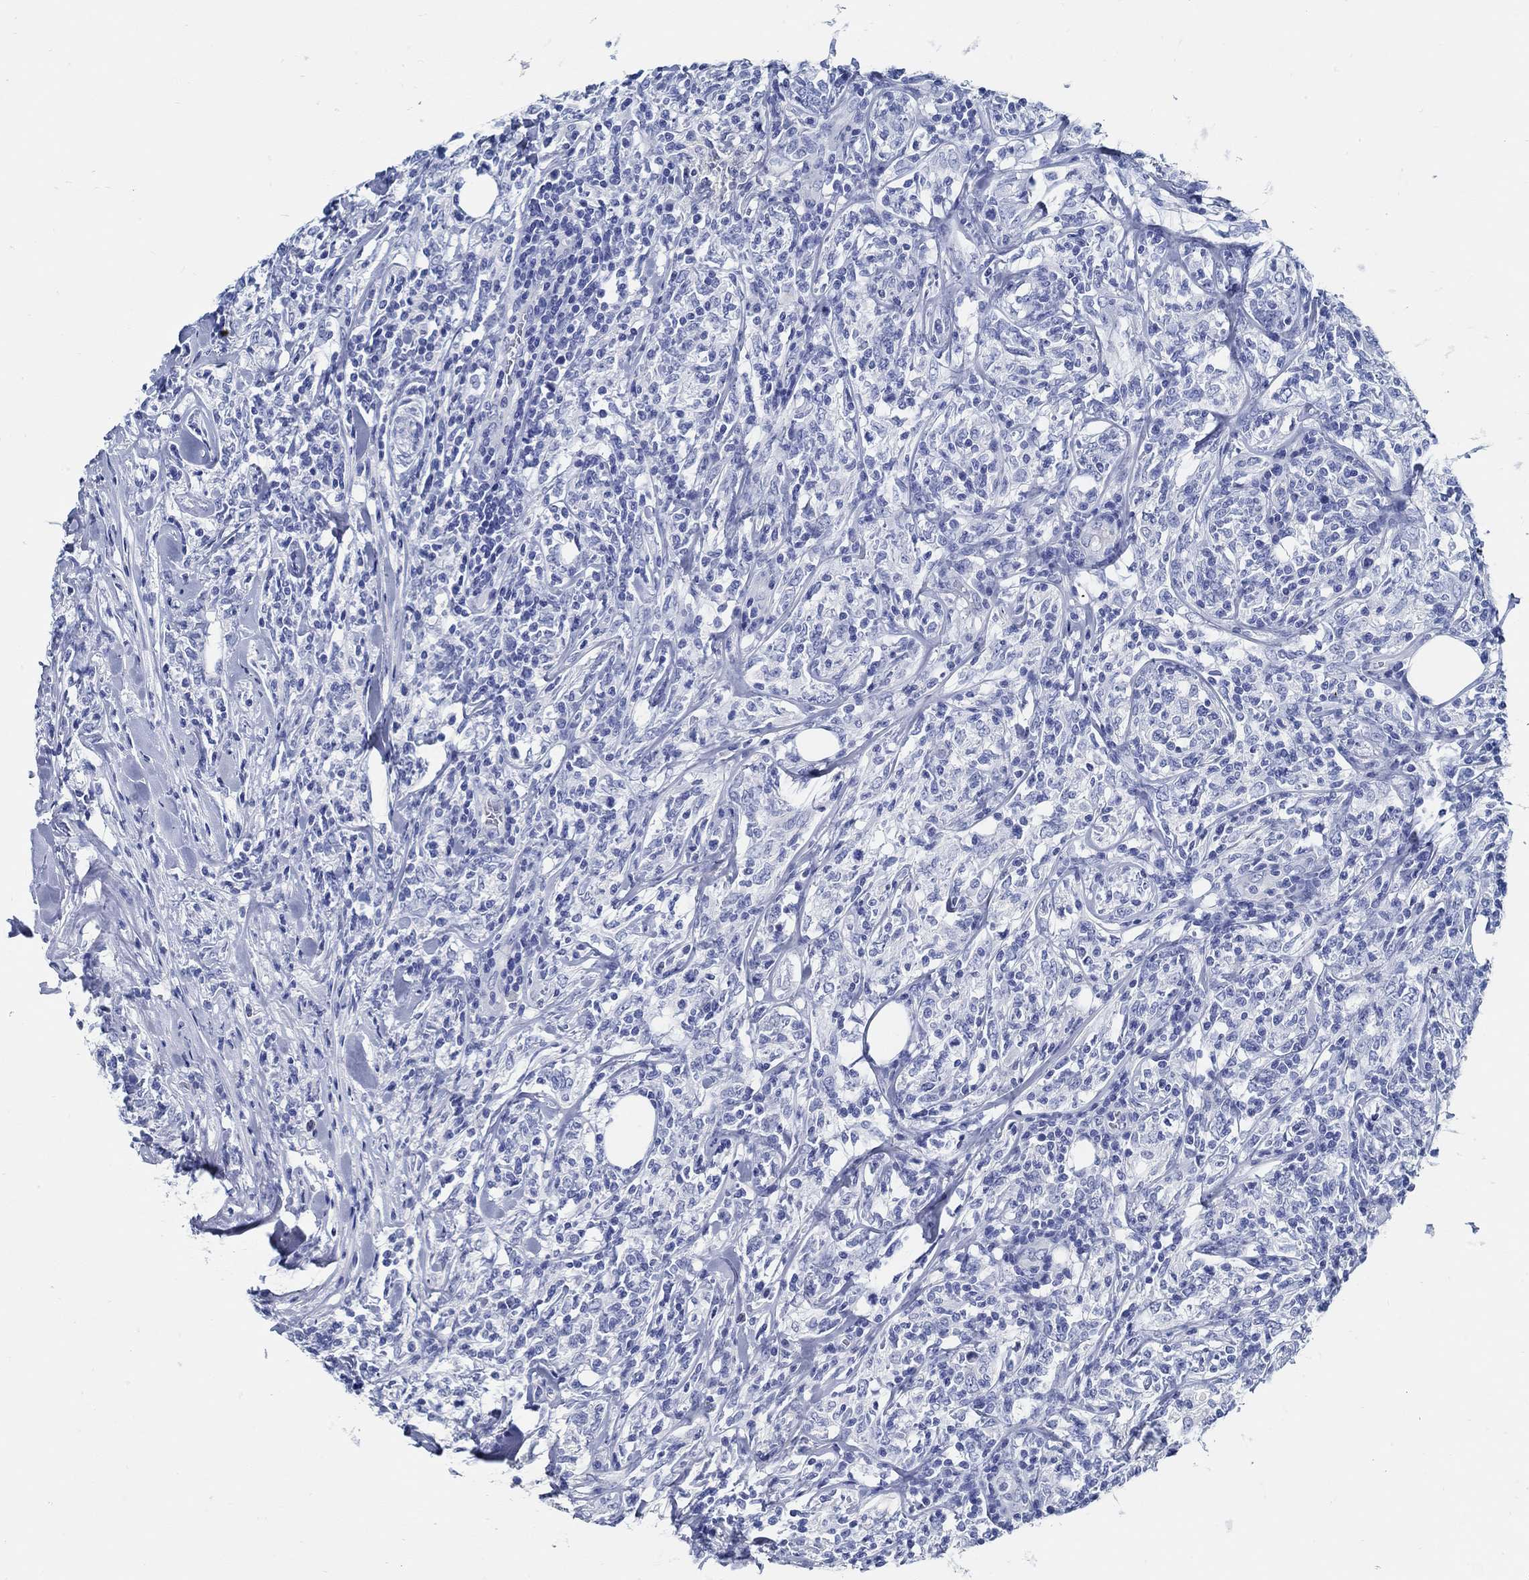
{"staining": {"intensity": "negative", "quantity": "none", "location": "none"}, "tissue": "lymphoma", "cell_type": "Tumor cells", "image_type": "cancer", "snomed": [{"axis": "morphology", "description": "Malignant lymphoma, non-Hodgkin's type, High grade"}, {"axis": "topography", "description": "Lymph node"}], "caption": "A photomicrograph of human lymphoma is negative for staining in tumor cells.", "gene": "SLC45A1", "patient": {"sex": "female", "age": 84}}